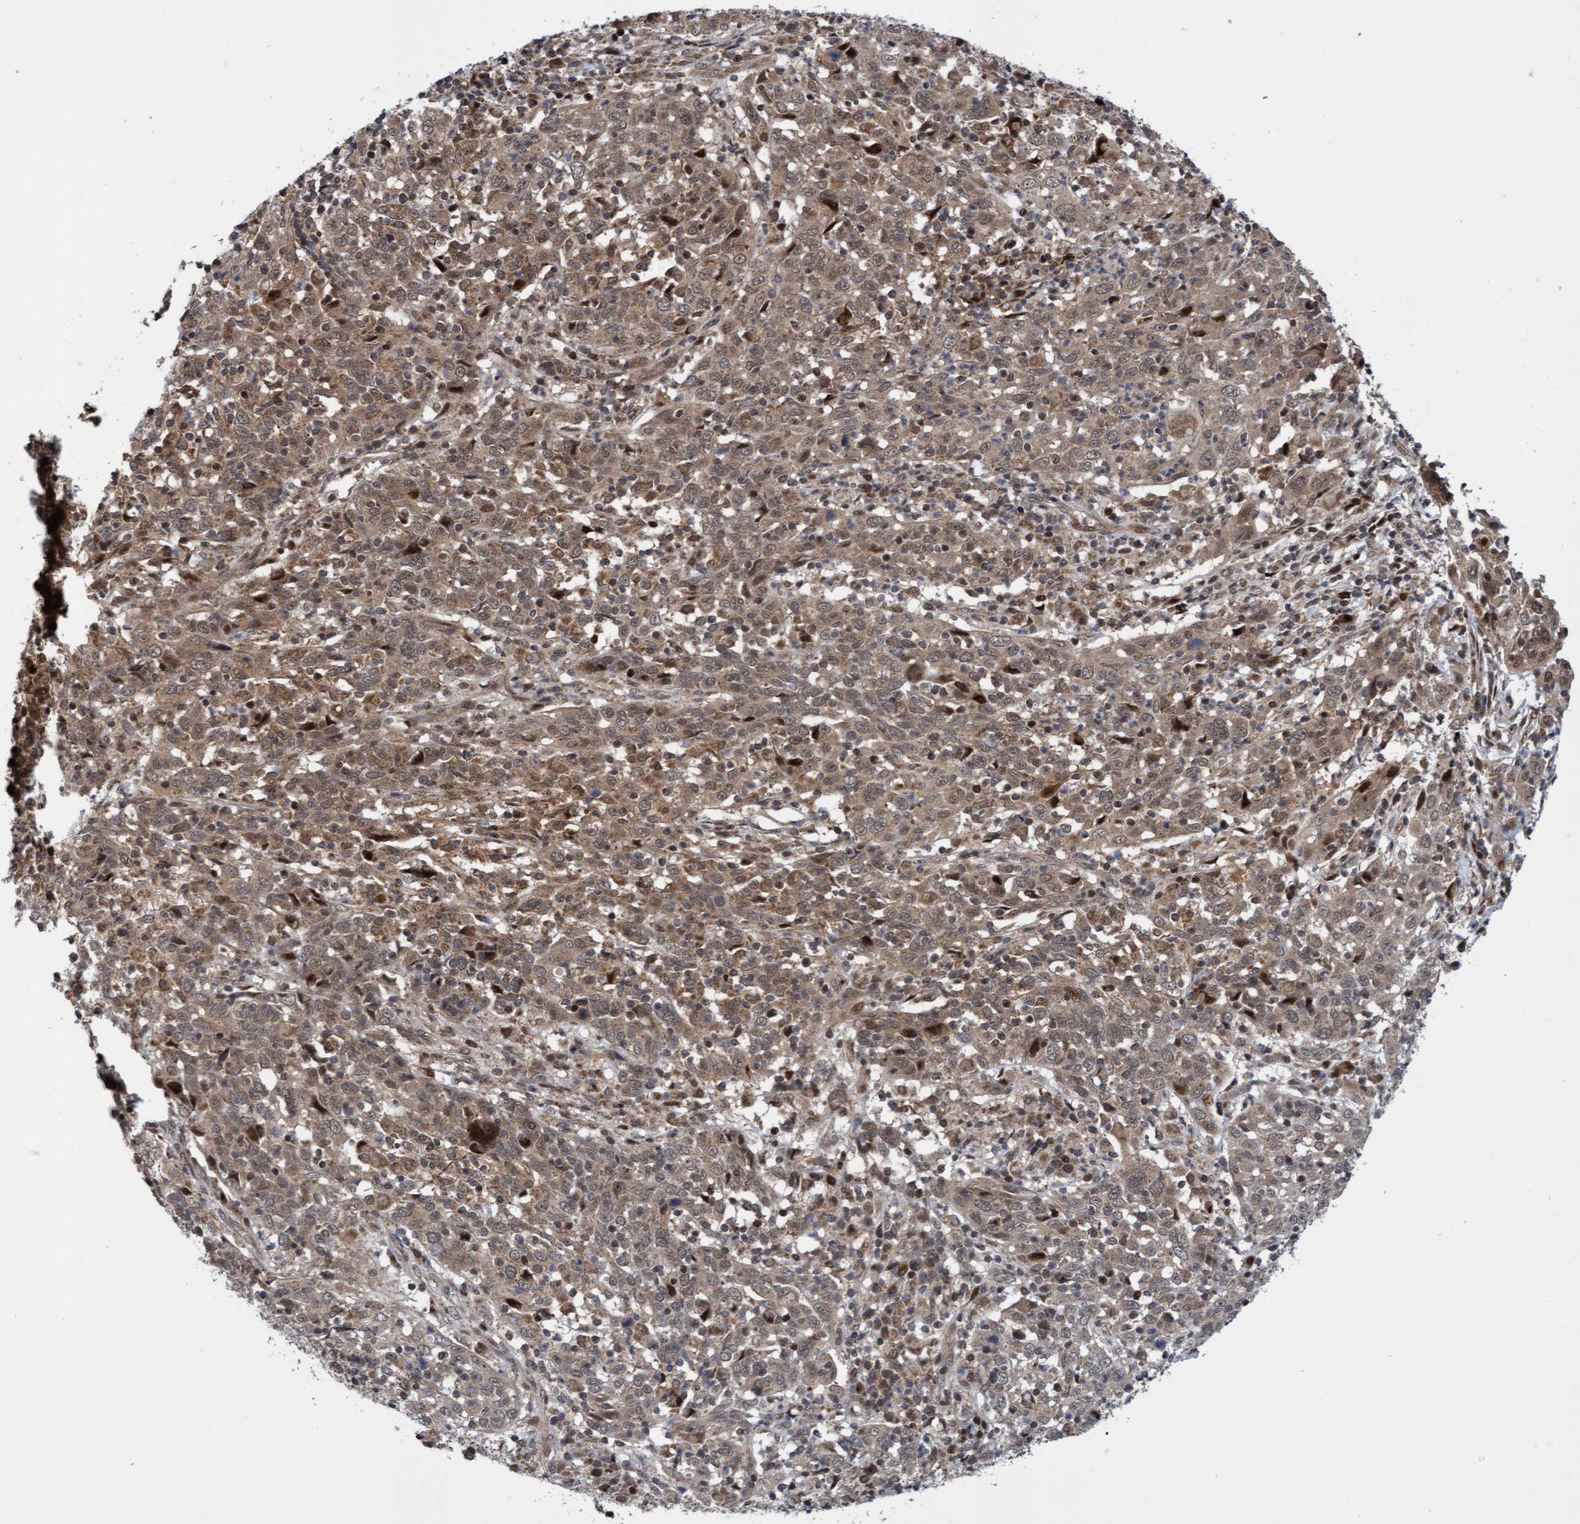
{"staining": {"intensity": "moderate", "quantity": ">75%", "location": "cytoplasmic/membranous,nuclear"}, "tissue": "cervical cancer", "cell_type": "Tumor cells", "image_type": "cancer", "snomed": [{"axis": "morphology", "description": "Squamous cell carcinoma, NOS"}, {"axis": "topography", "description": "Cervix"}], "caption": "IHC (DAB) staining of cervical cancer (squamous cell carcinoma) reveals moderate cytoplasmic/membranous and nuclear protein expression in approximately >75% of tumor cells. (DAB (3,3'-diaminobenzidine) = brown stain, brightfield microscopy at high magnification).", "gene": "ITFG1", "patient": {"sex": "female", "age": 46}}